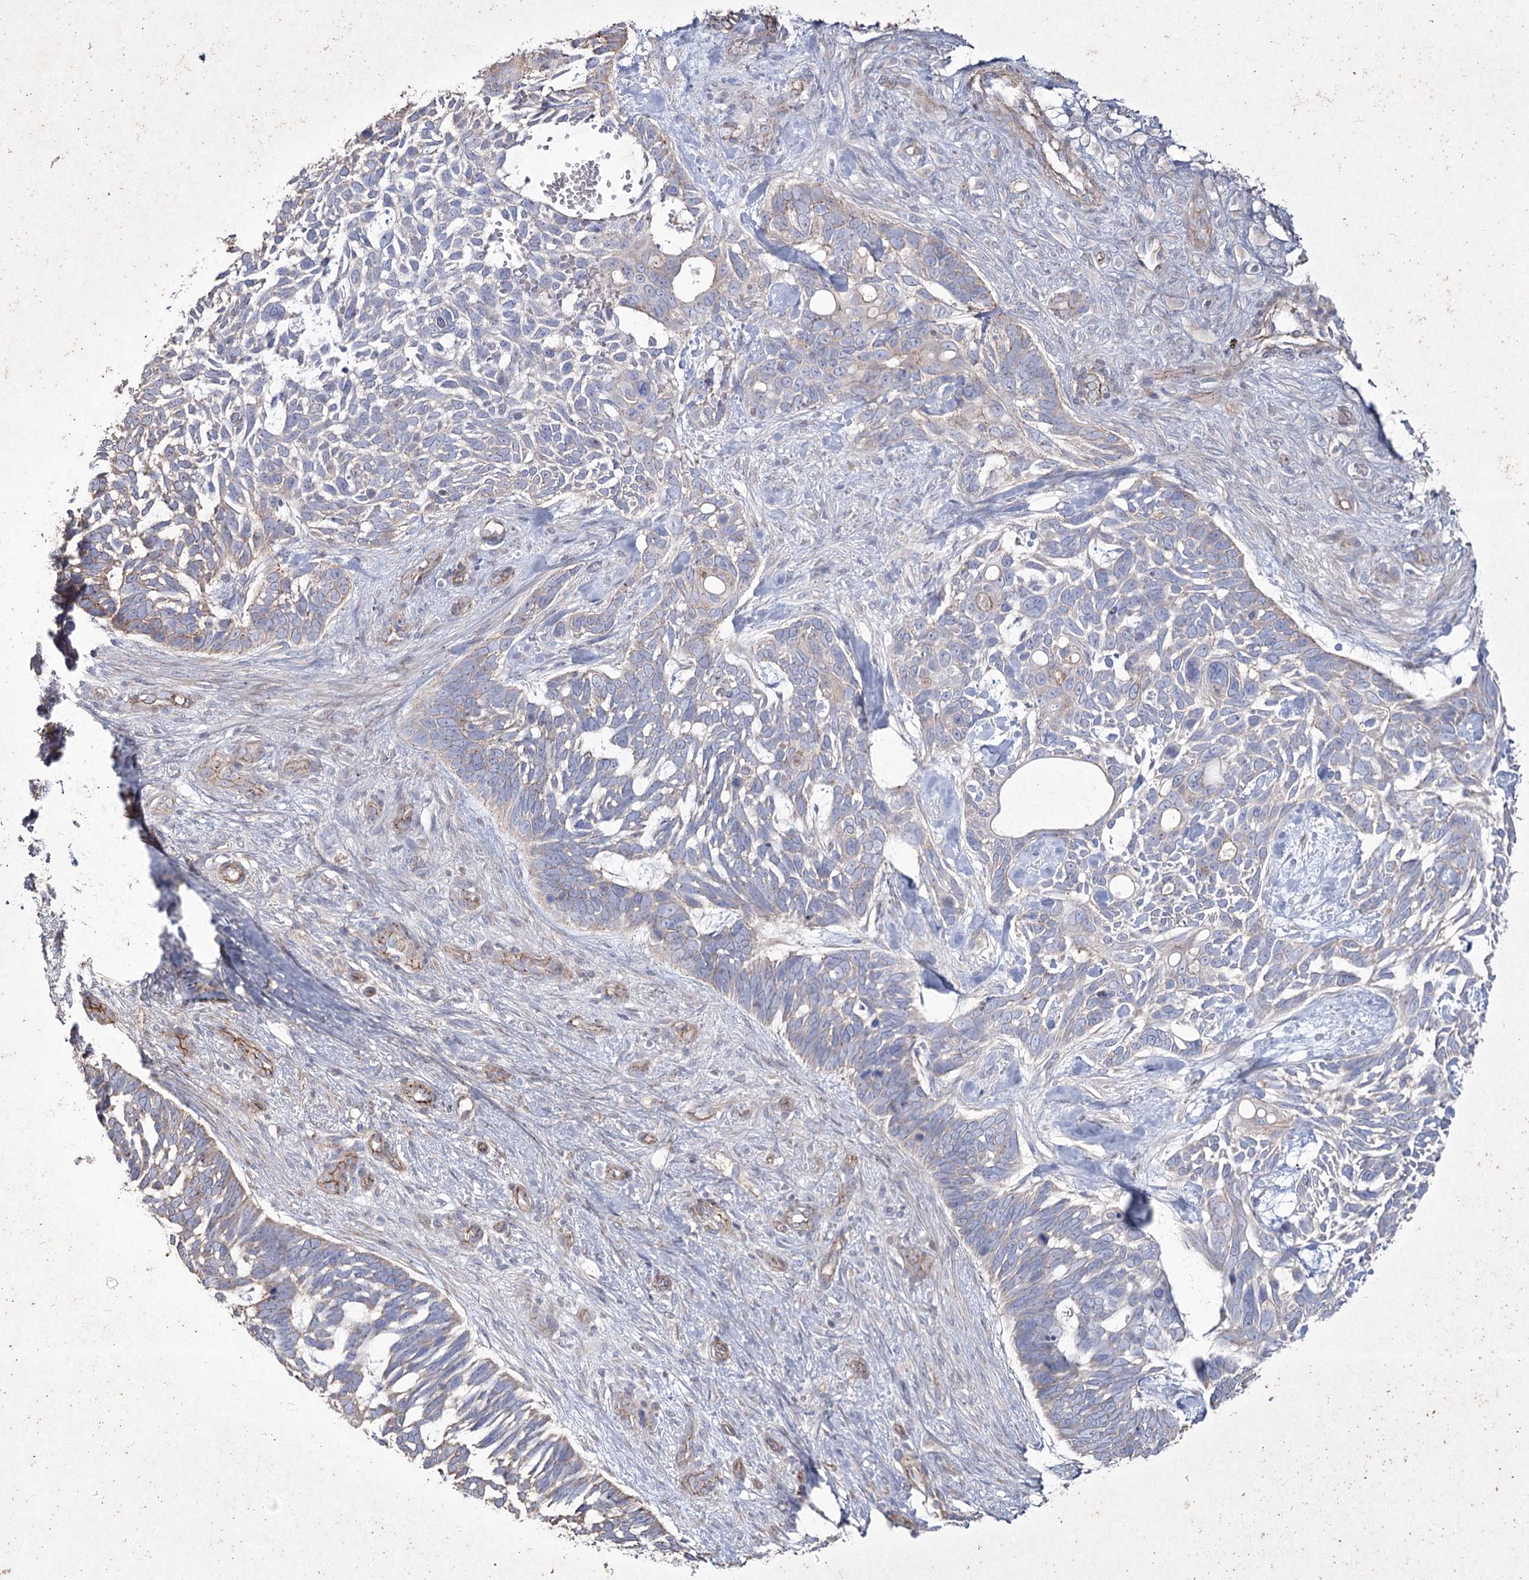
{"staining": {"intensity": "weak", "quantity": "<25%", "location": "cytoplasmic/membranous"}, "tissue": "skin cancer", "cell_type": "Tumor cells", "image_type": "cancer", "snomed": [{"axis": "morphology", "description": "Basal cell carcinoma"}, {"axis": "topography", "description": "Skin"}], "caption": "Immunohistochemistry (IHC) image of skin cancer stained for a protein (brown), which exhibits no staining in tumor cells.", "gene": "LDLRAD3", "patient": {"sex": "male", "age": 88}}